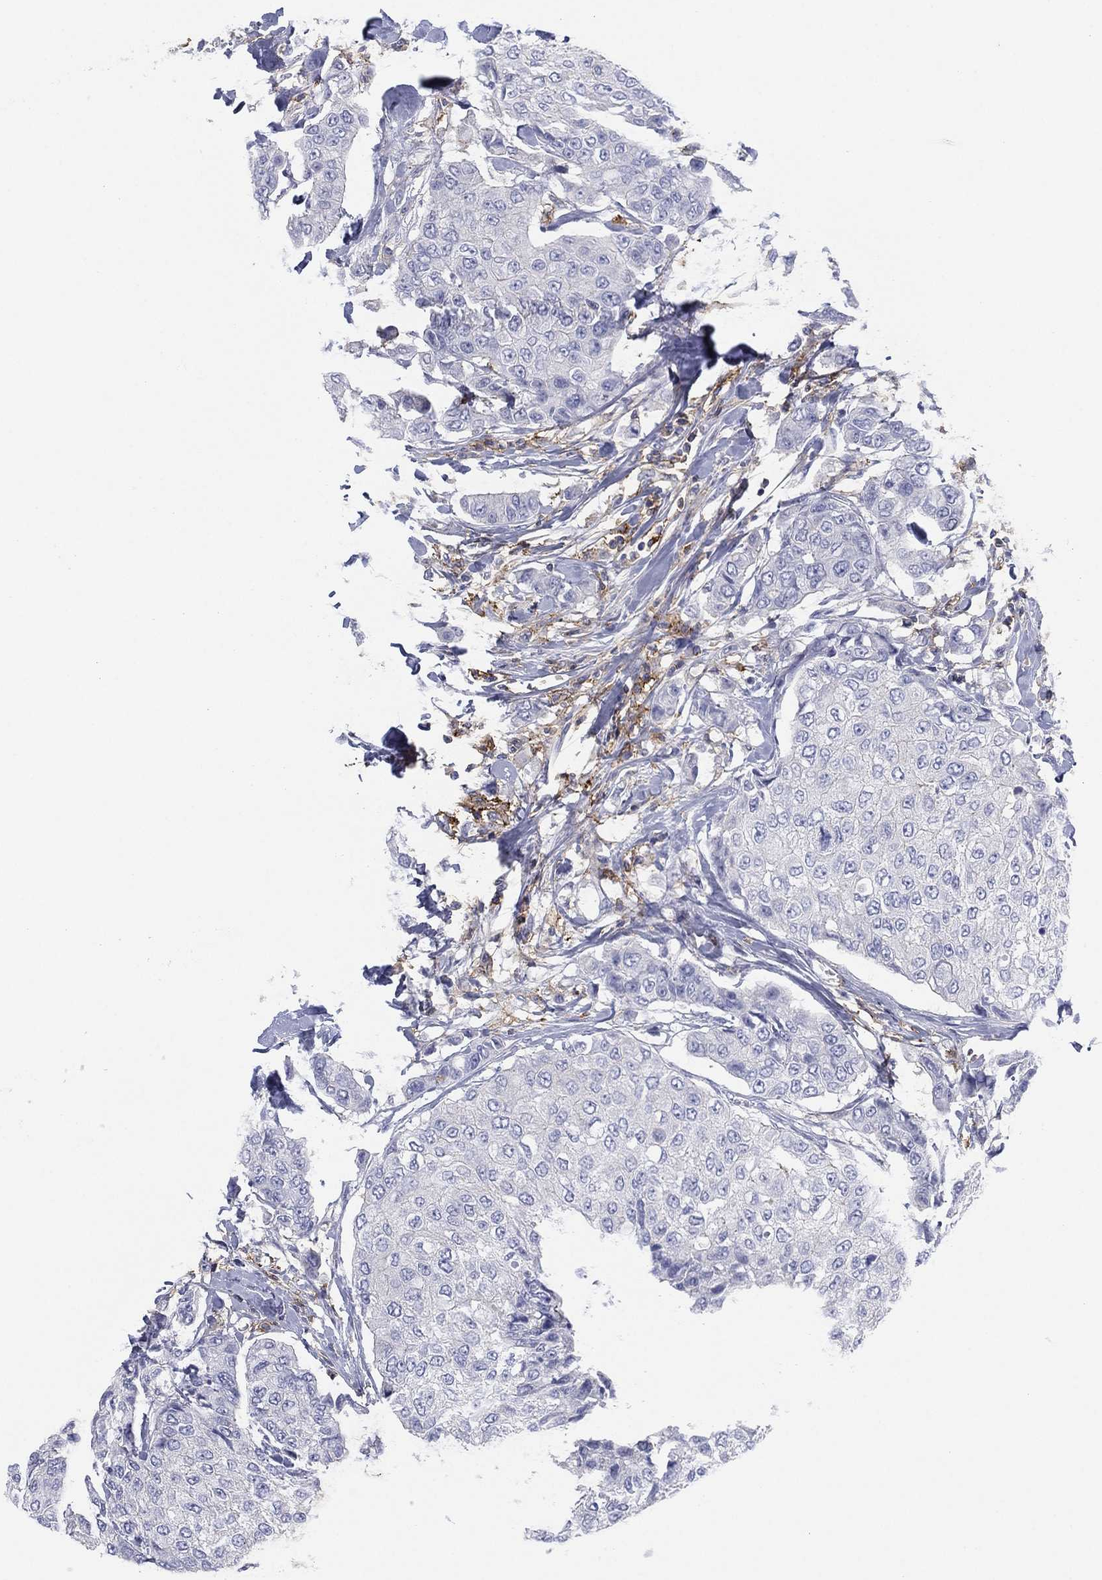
{"staining": {"intensity": "negative", "quantity": "none", "location": "none"}, "tissue": "breast cancer", "cell_type": "Tumor cells", "image_type": "cancer", "snomed": [{"axis": "morphology", "description": "Duct carcinoma"}, {"axis": "topography", "description": "Breast"}], "caption": "Immunohistochemical staining of human infiltrating ductal carcinoma (breast) displays no significant positivity in tumor cells.", "gene": "SELPLG", "patient": {"sex": "female", "age": 27}}